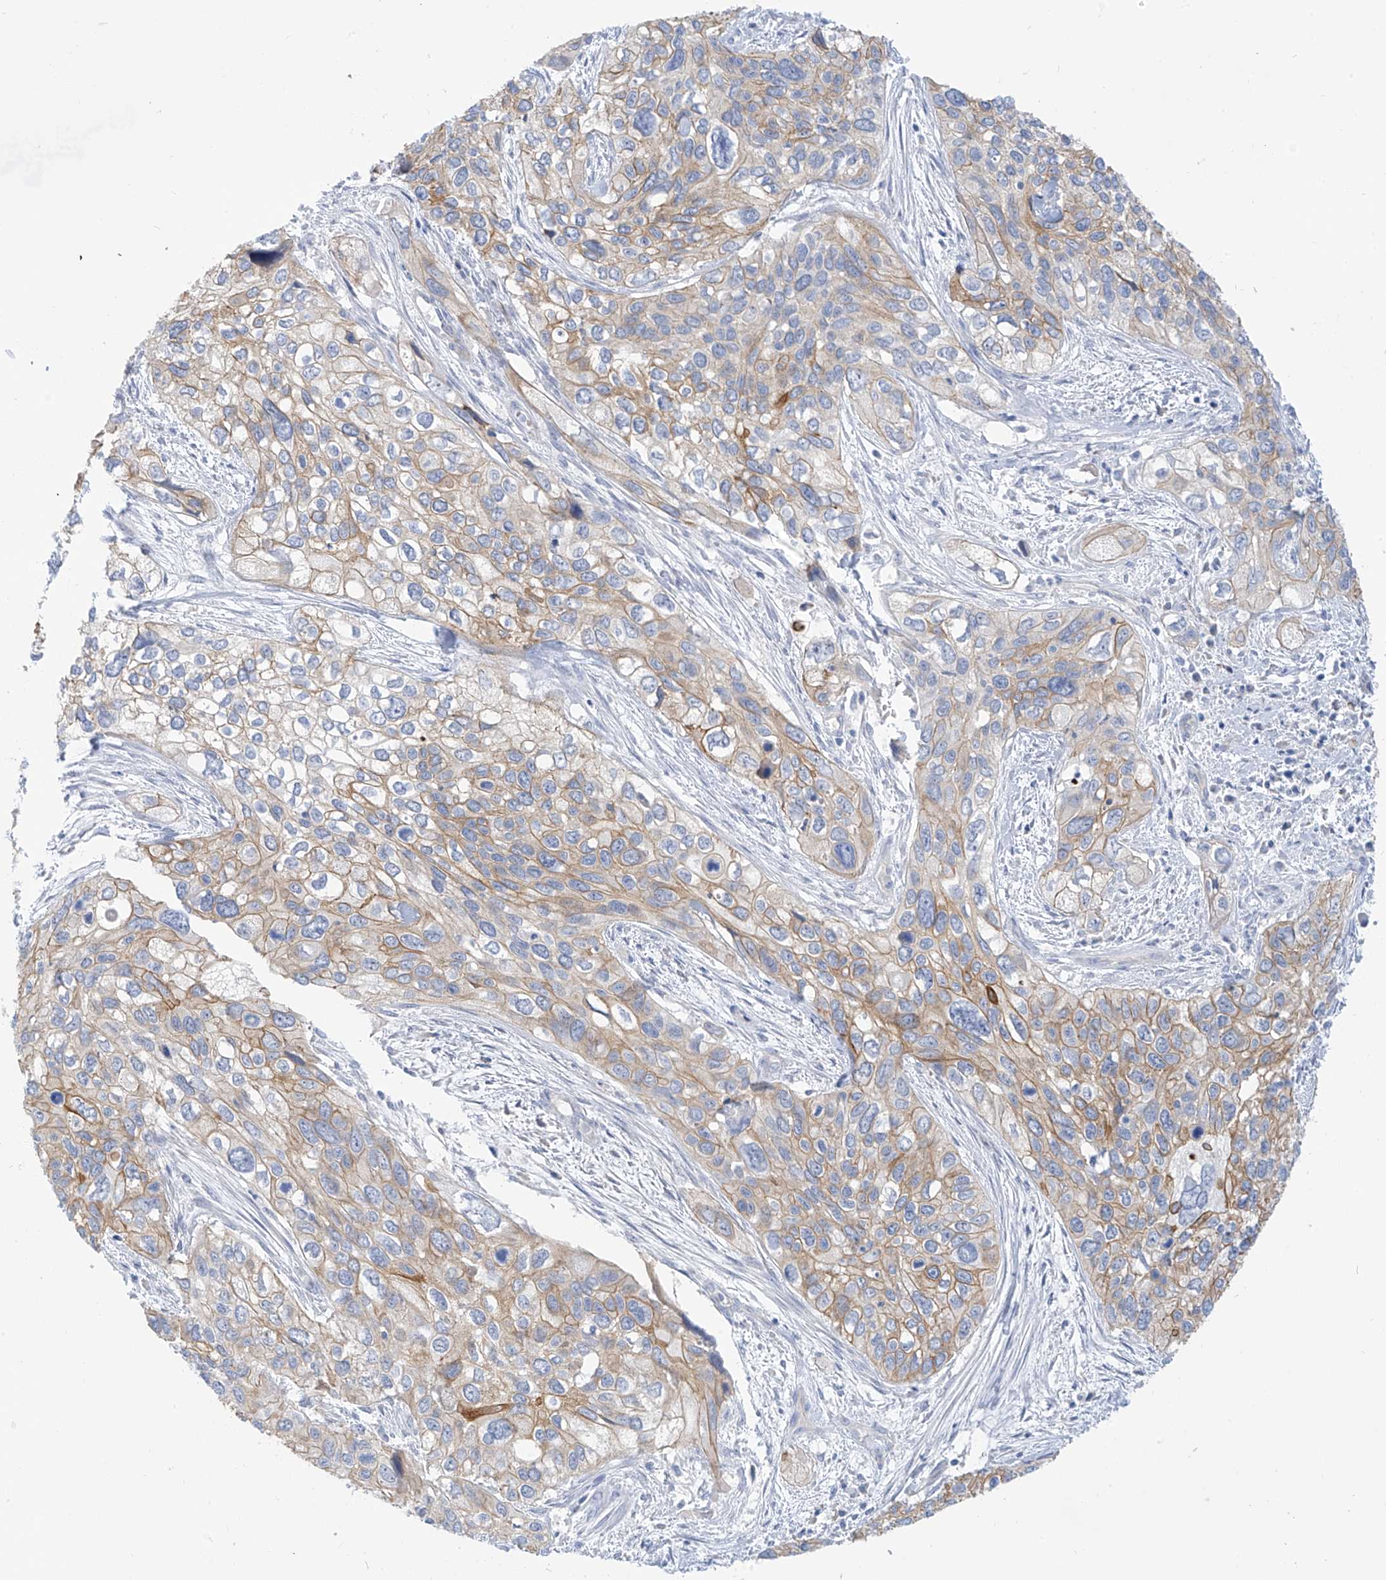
{"staining": {"intensity": "moderate", "quantity": "25%-75%", "location": "cytoplasmic/membranous"}, "tissue": "cervical cancer", "cell_type": "Tumor cells", "image_type": "cancer", "snomed": [{"axis": "morphology", "description": "Squamous cell carcinoma, NOS"}, {"axis": "topography", "description": "Cervix"}], "caption": "Cervical cancer (squamous cell carcinoma) stained for a protein (brown) displays moderate cytoplasmic/membranous positive staining in about 25%-75% of tumor cells.", "gene": "PIK3C2B", "patient": {"sex": "female", "age": 55}}